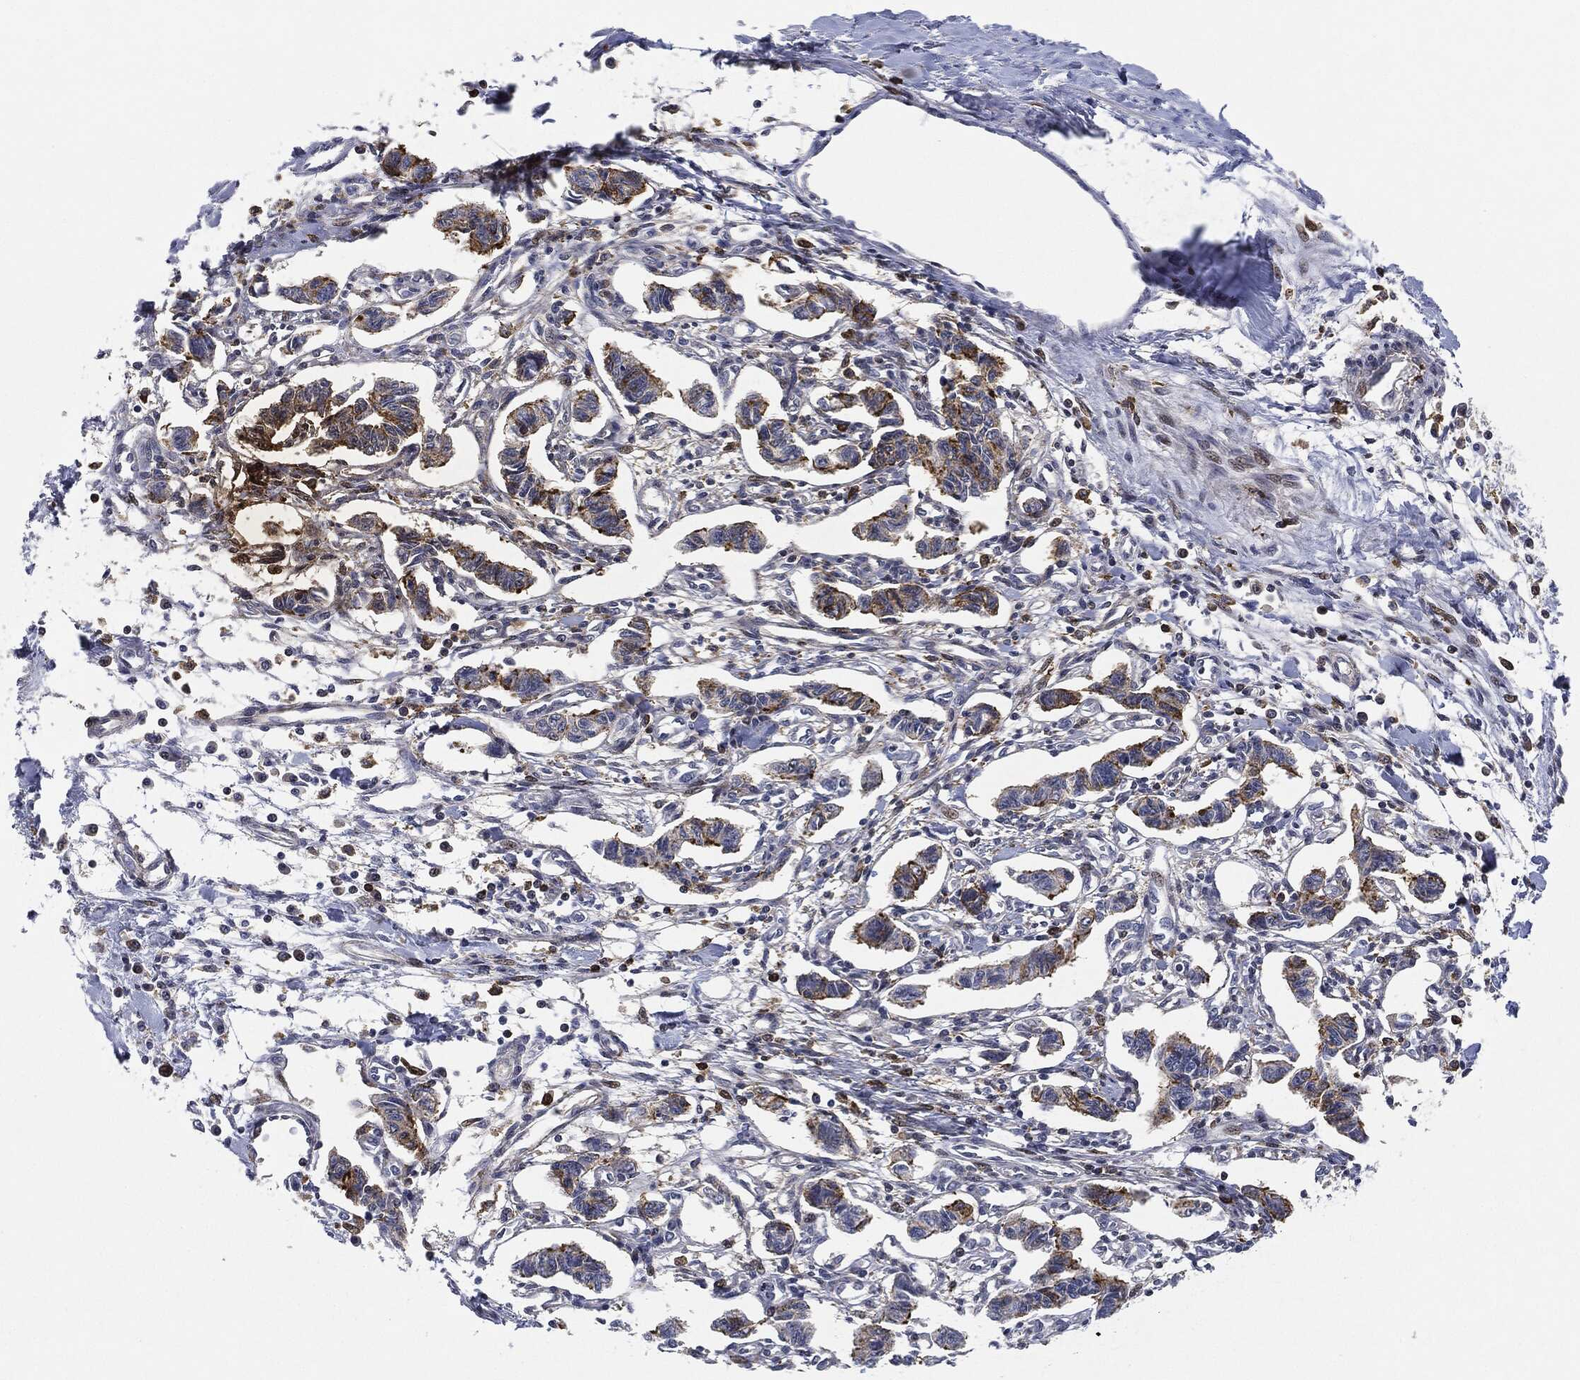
{"staining": {"intensity": "strong", "quantity": "<25%", "location": "cytoplasmic/membranous"}, "tissue": "carcinoid", "cell_type": "Tumor cells", "image_type": "cancer", "snomed": [{"axis": "morphology", "description": "Carcinoid, malignant, NOS"}, {"axis": "topography", "description": "Kidney"}], "caption": "Immunohistochemistry of human carcinoid exhibits medium levels of strong cytoplasmic/membranous positivity in approximately <25% of tumor cells. (Stains: DAB (3,3'-diaminobenzidine) in brown, nuclei in blue, Microscopy: brightfield microscopy at high magnification).", "gene": "NANOS3", "patient": {"sex": "female", "age": 41}}